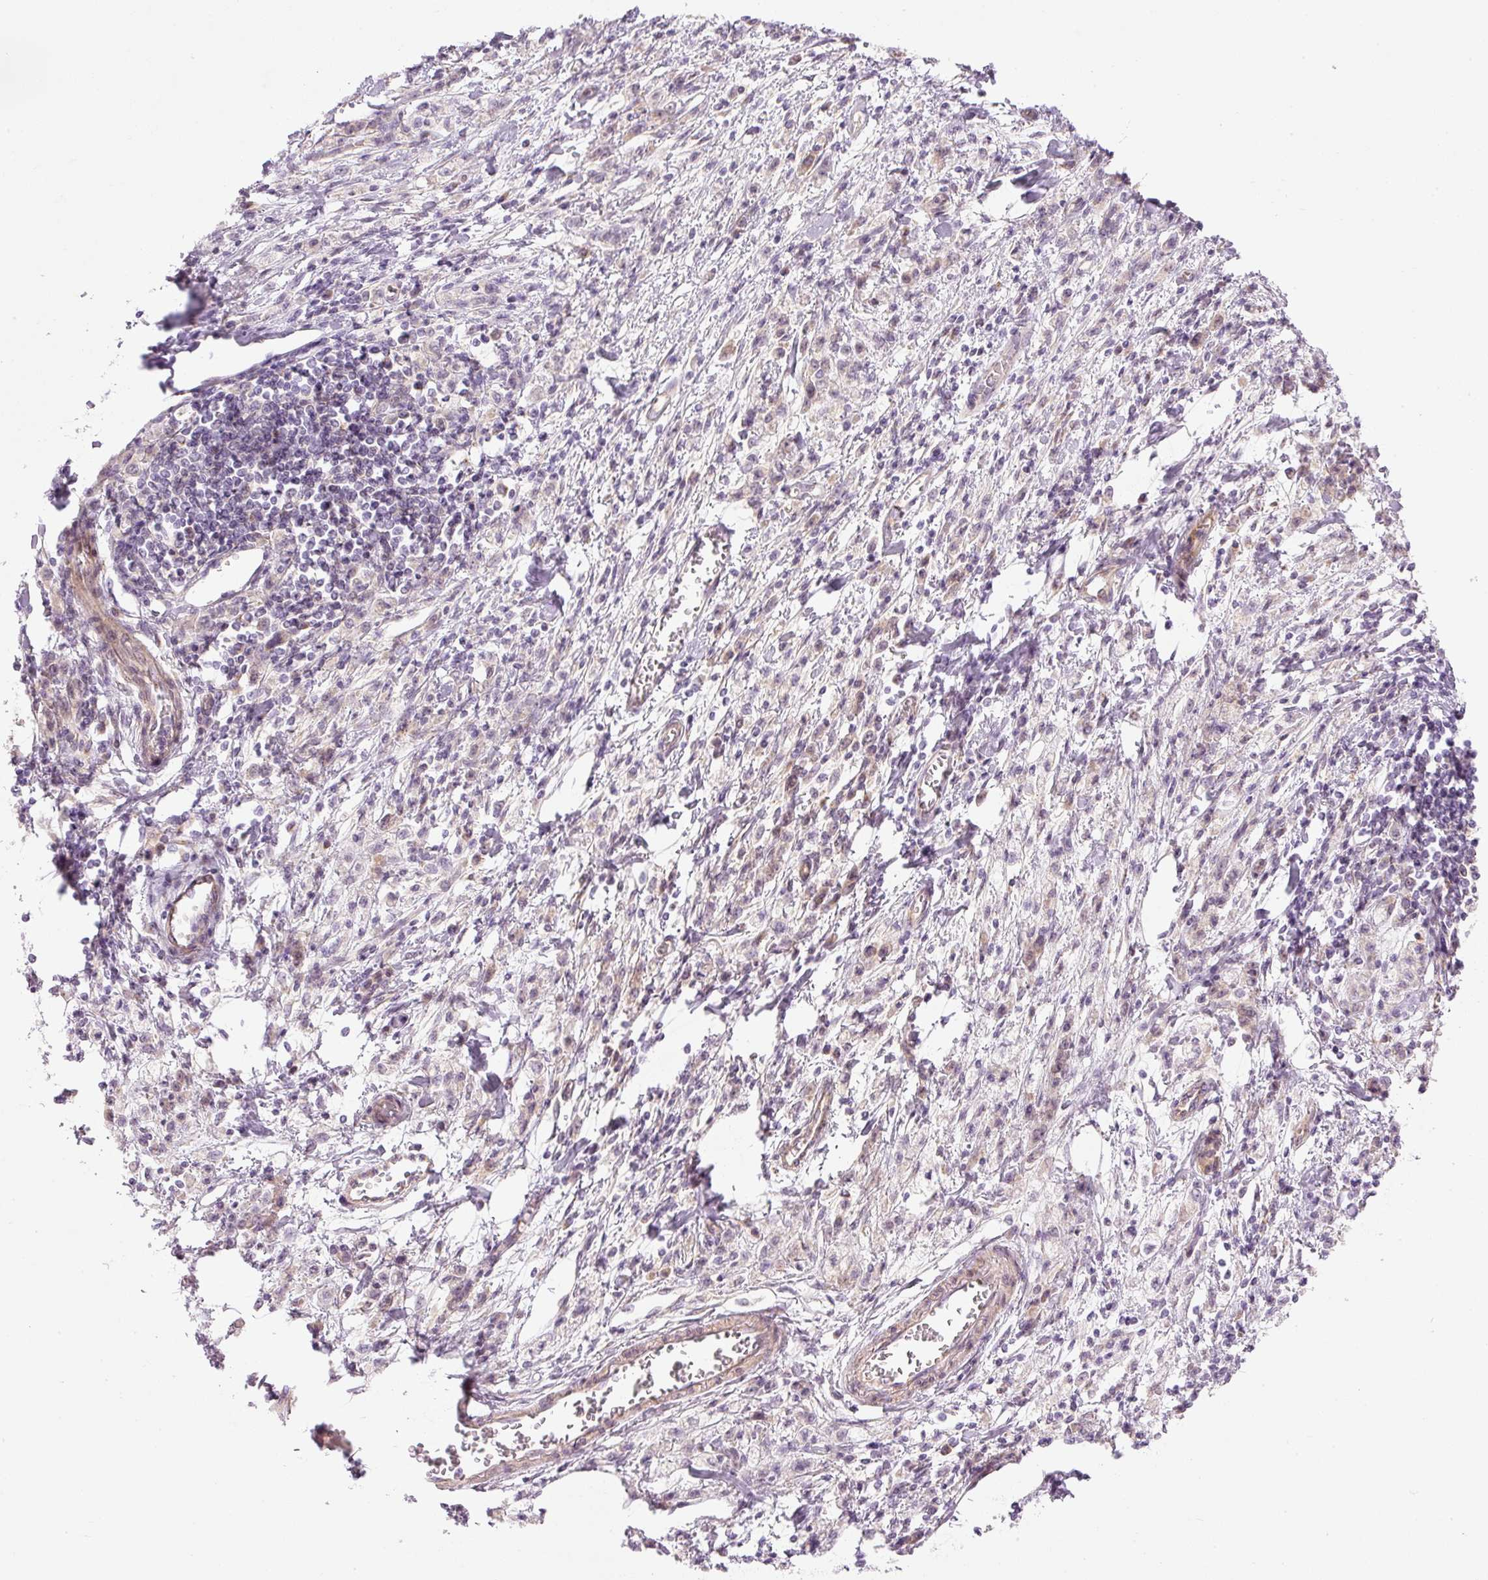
{"staining": {"intensity": "weak", "quantity": "25%-75%", "location": "cytoplasmic/membranous"}, "tissue": "stomach cancer", "cell_type": "Tumor cells", "image_type": "cancer", "snomed": [{"axis": "morphology", "description": "Adenocarcinoma, NOS"}, {"axis": "topography", "description": "Stomach"}], "caption": "Brown immunohistochemical staining in human adenocarcinoma (stomach) reveals weak cytoplasmic/membranous positivity in about 25%-75% of tumor cells.", "gene": "MZT2B", "patient": {"sex": "male", "age": 77}}